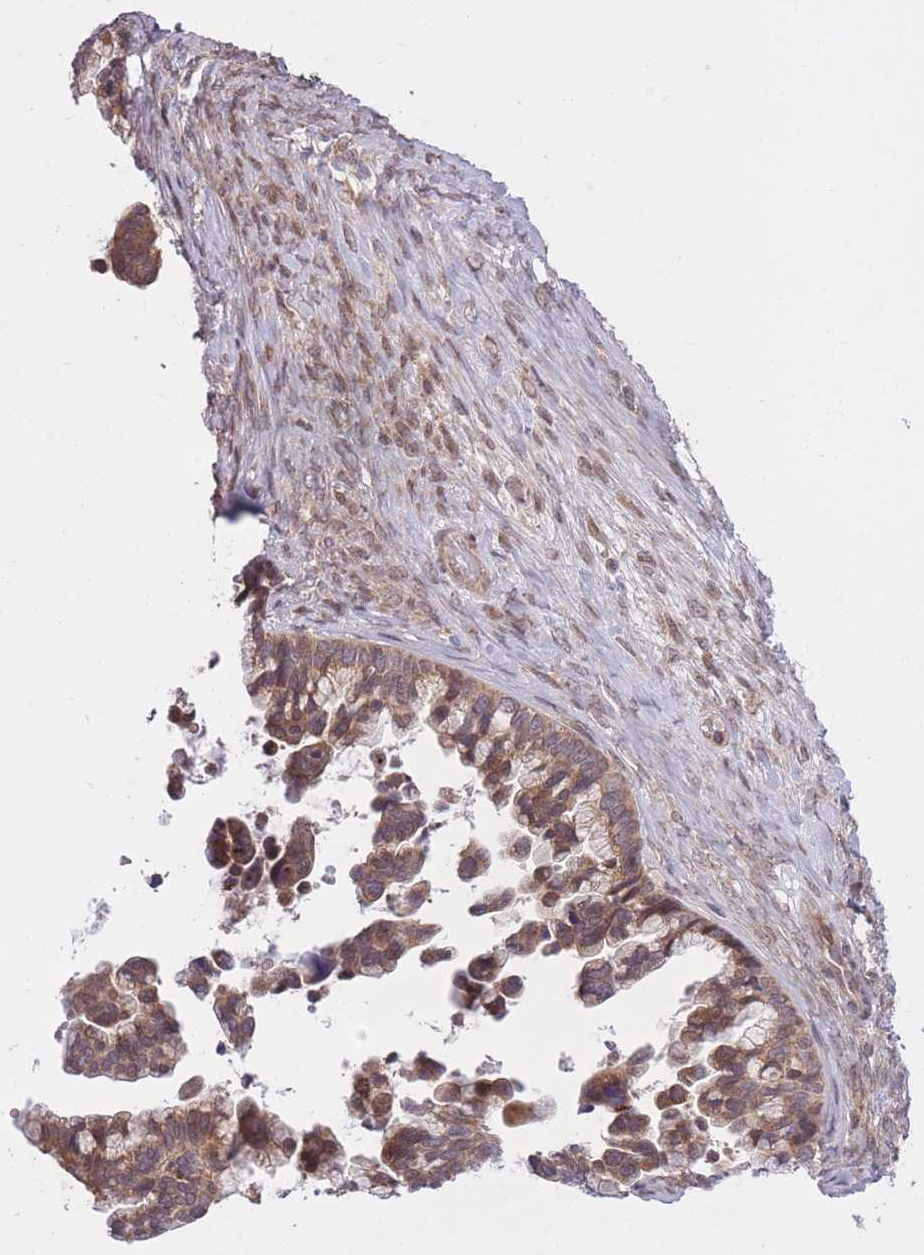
{"staining": {"intensity": "moderate", "quantity": ">75%", "location": "cytoplasmic/membranous"}, "tissue": "ovarian cancer", "cell_type": "Tumor cells", "image_type": "cancer", "snomed": [{"axis": "morphology", "description": "Cystadenocarcinoma, serous, NOS"}, {"axis": "topography", "description": "Ovary"}], "caption": "High-magnification brightfield microscopy of ovarian cancer stained with DAB (brown) and counterstained with hematoxylin (blue). tumor cells exhibit moderate cytoplasmic/membranous staining is present in about>75% of cells.", "gene": "ZNF391", "patient": {"sex": "female", "age": 56}}